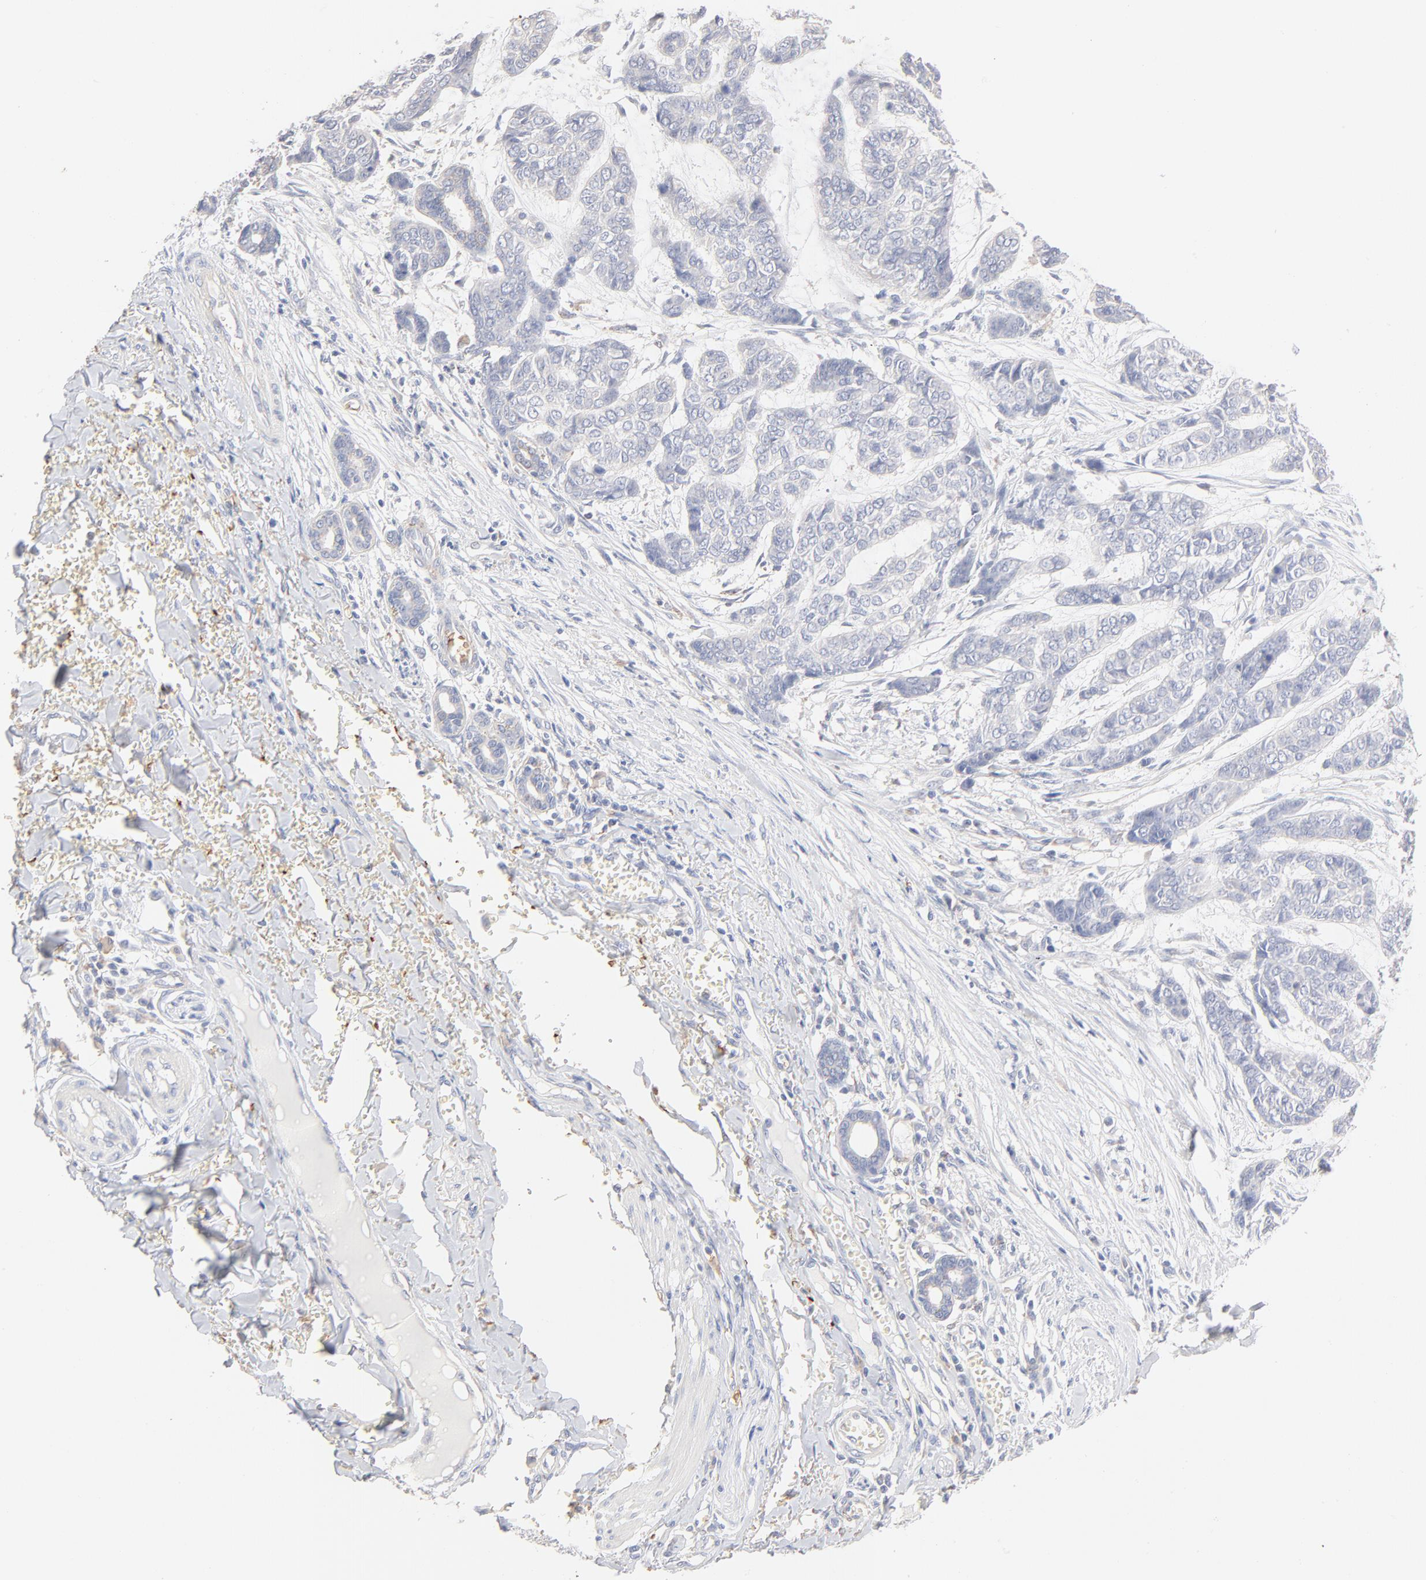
{"staining": {"intensity": "negative", "quantity": "none", "location": "none"}, "tissue": "skin cancer", "cell_type": "Tumor cells", "image_type": "cancer", "snomed": [{"axis": "morphology", "description": "Basal cell carcinoma"}, {"axis": "topography", "description": "Skin"}], "caption": "DAB (3,3'-diaminobenzidine) immunohistochemical staining of skin basal cell carcinoma shows no significant staining in tumor cells.", "gene": "SPTB", "patient": {"sex": "female", "age": 64}}